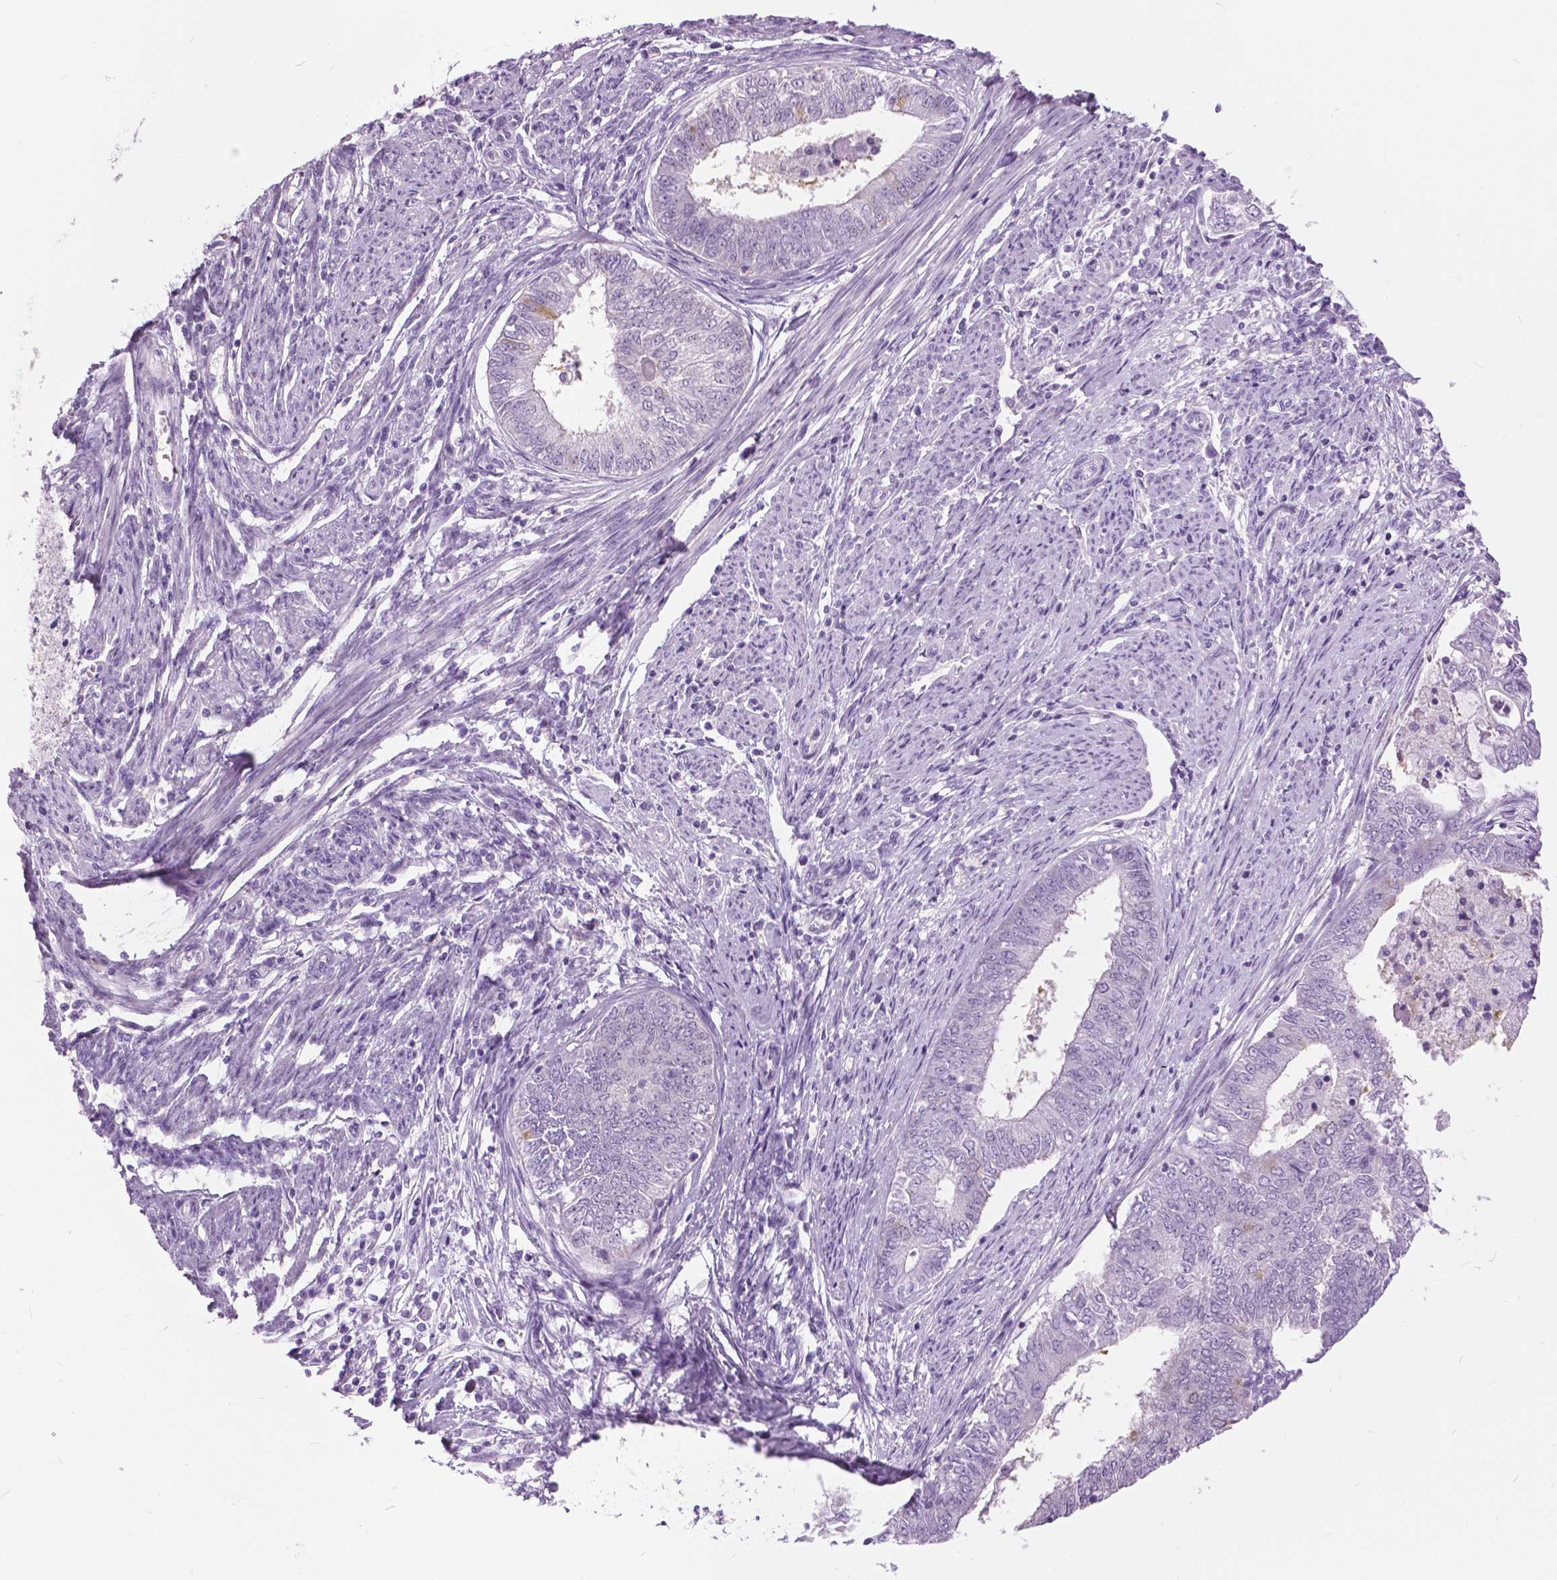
{"staining": {"intensity": "negative", "quantity": "none", "location": "none"}, "tissue": "endometrial cancer", "cell_type": "Tumor cells", "image_type": "cancer", "snomed": [{"axis": "morphology", "description": "Adenocarcinoma, NOS"}, {"axis": "topography", "description": "Endometrium"}], "caption": "IHC micrograph of neoplastic tissue: endometrial cancer stained with DAB exhibits no significant protein positivity in tumor cells.", "gene": "TP53TG5", "patient": {"sex": "female", "age": 62}}